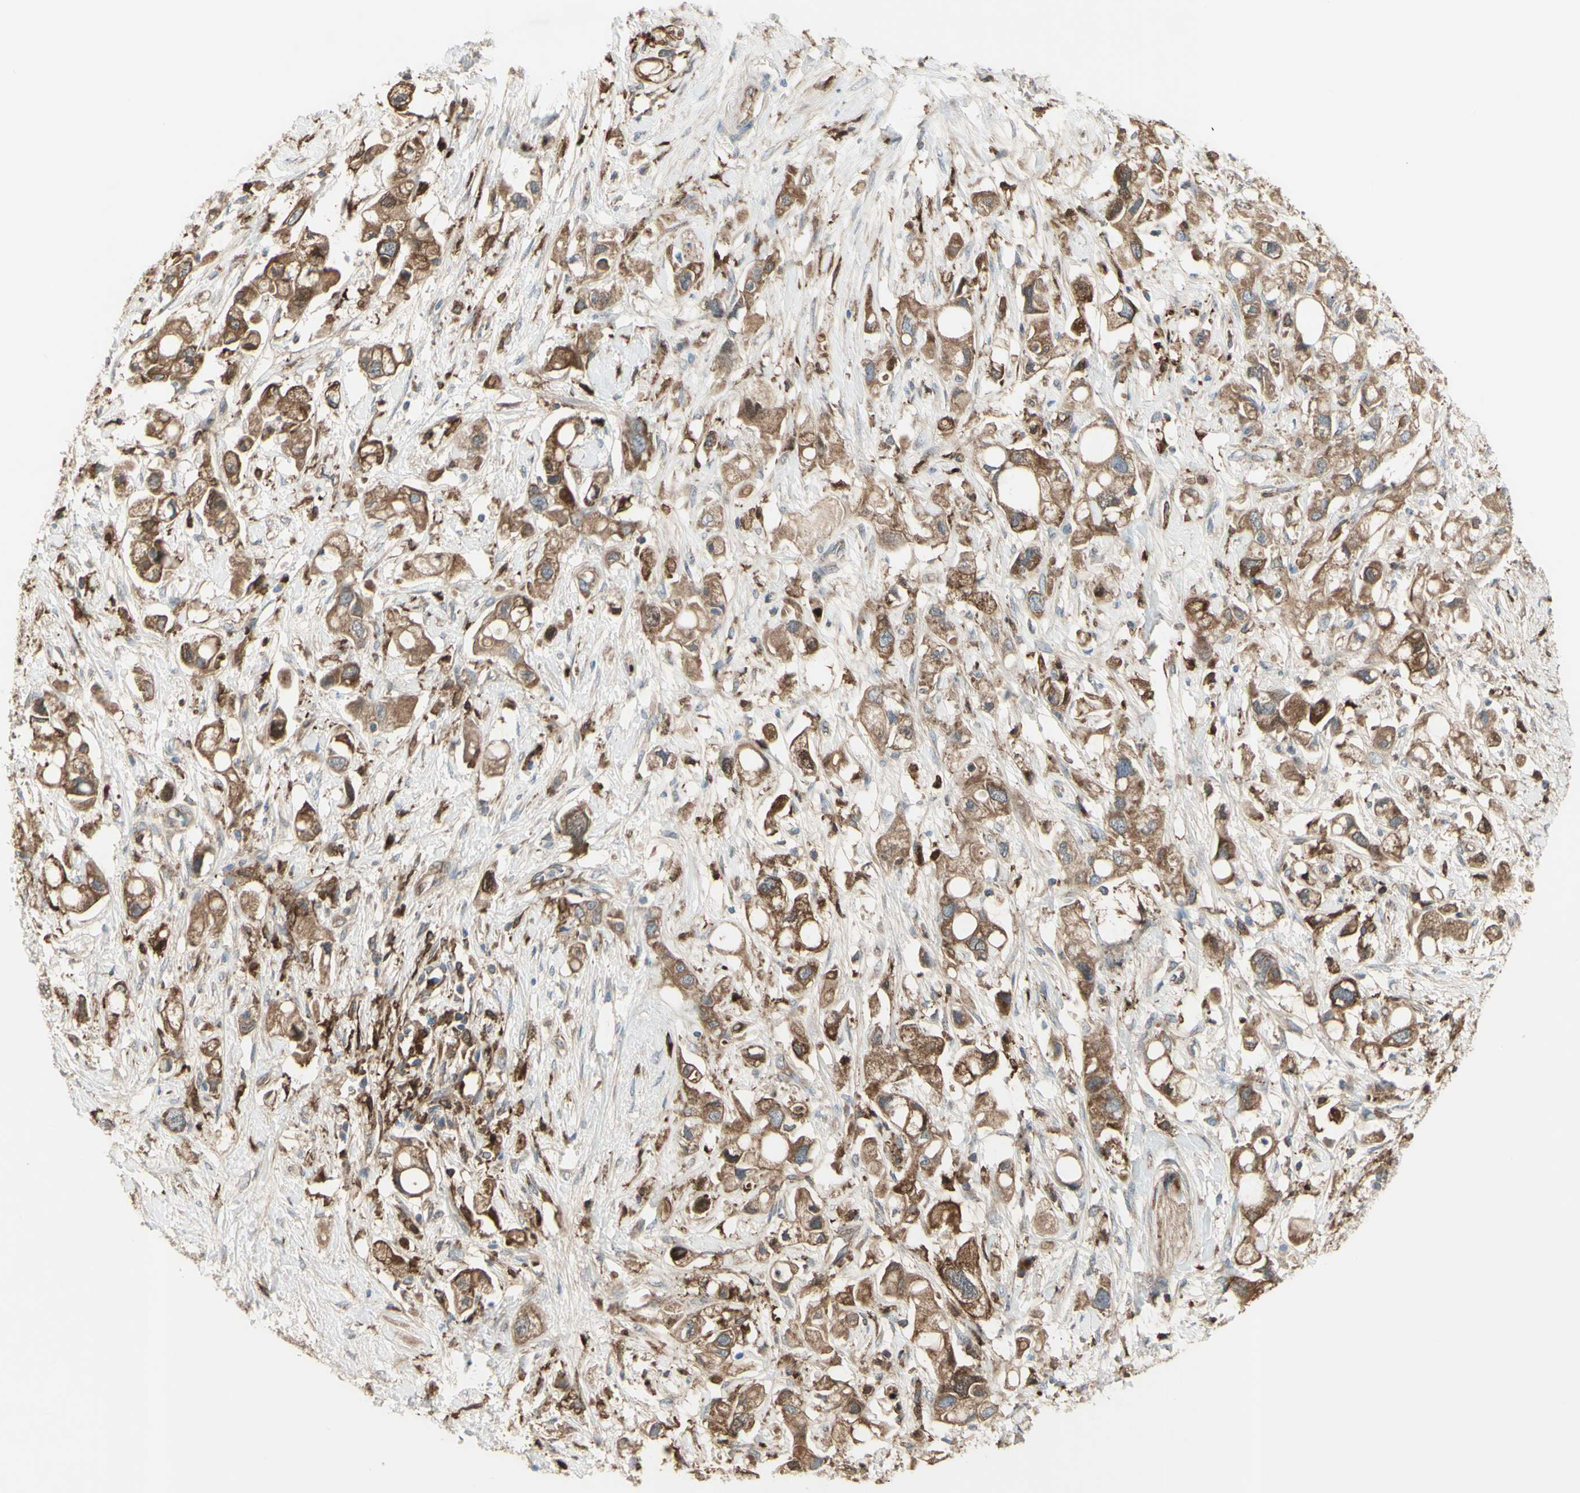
{"staining": {"intensity": "moderate", "quantity": ">75%", "location": "cytoplasmic/membranous"}, "tissue": "pancreatic cancer", "cell_type": "Tumor cells", "image_type": "cancer", "snomed": [{"axis": "morphology", "description": "Adenocarcinoma, NOS"}, {"axis": "topography", "description": "Pancreas"}], "caption": "Immunohistochemical staining of adenocarcinoma (pancreatic) displays moderate cytoplasmic/membranous protein staining in about >75% of tumor cells.", "gene": "IGSF9B", "patient": {"sex": "female", "age": 56}}